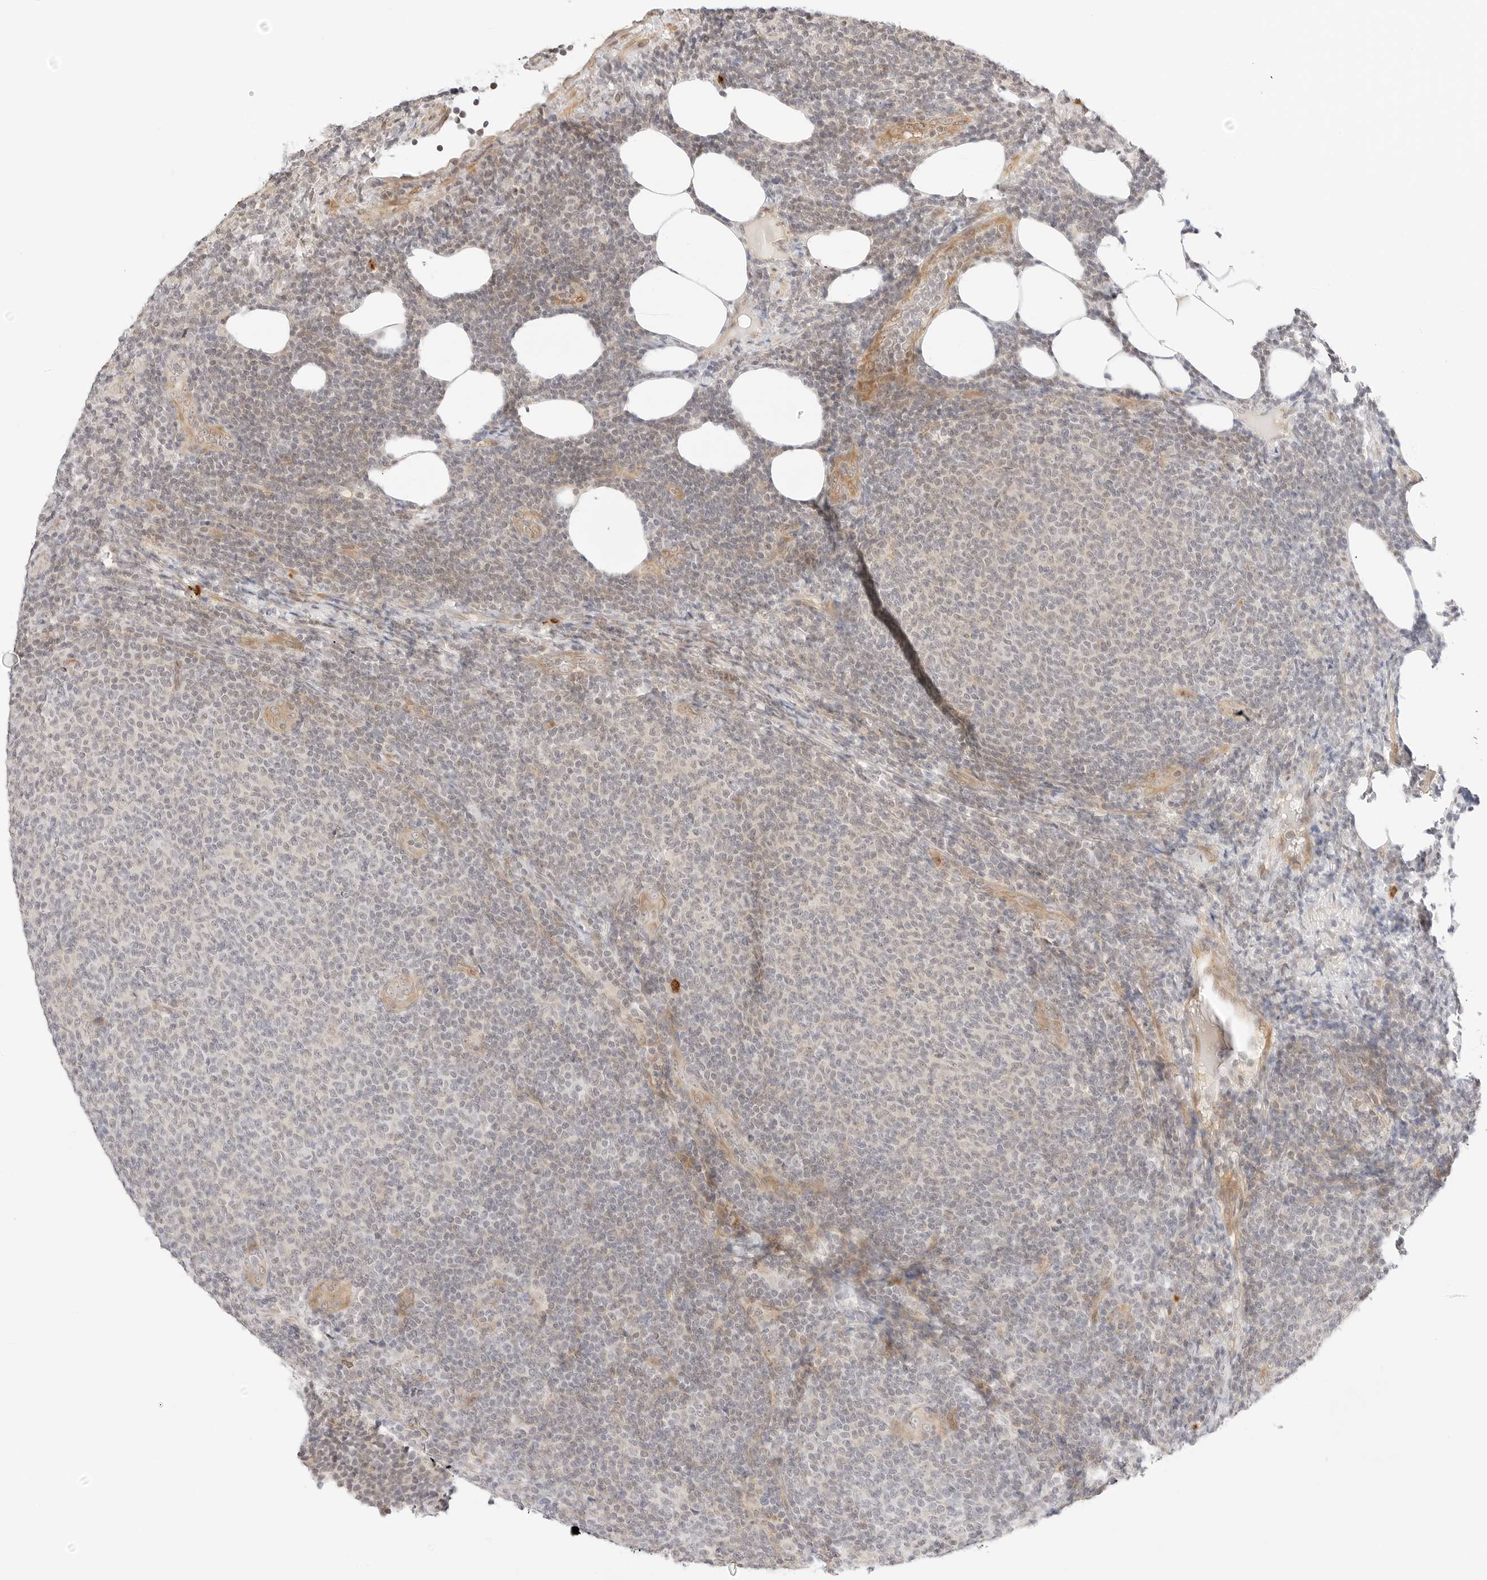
{"staining": {"intensity": "weak", "quantity": "<25%", "location": "nuclear"}, "tissue": "lymphoma", "cell_type": "Tumor cells", "image_type": "cancer", "snomed": [{"axis": "morphology", "description": "Malignant lymphoma, non-Hodgkin's type, Low grade"}, {"axis": "topography", "description": "Lymph node"}], "caption": "DAB (3,3'-diaminobenzidine) immunohistochemical staining of human lymphoma exhibits no significant staining in tumor cells. (Stains: DAB immunohistochemistry (IHC) with hematoxylin counter stain, Microscopy: brightfield microscopy at high magnification).", "gene": "TEKT2", "patient": {"sex": "male", "age": 66}}